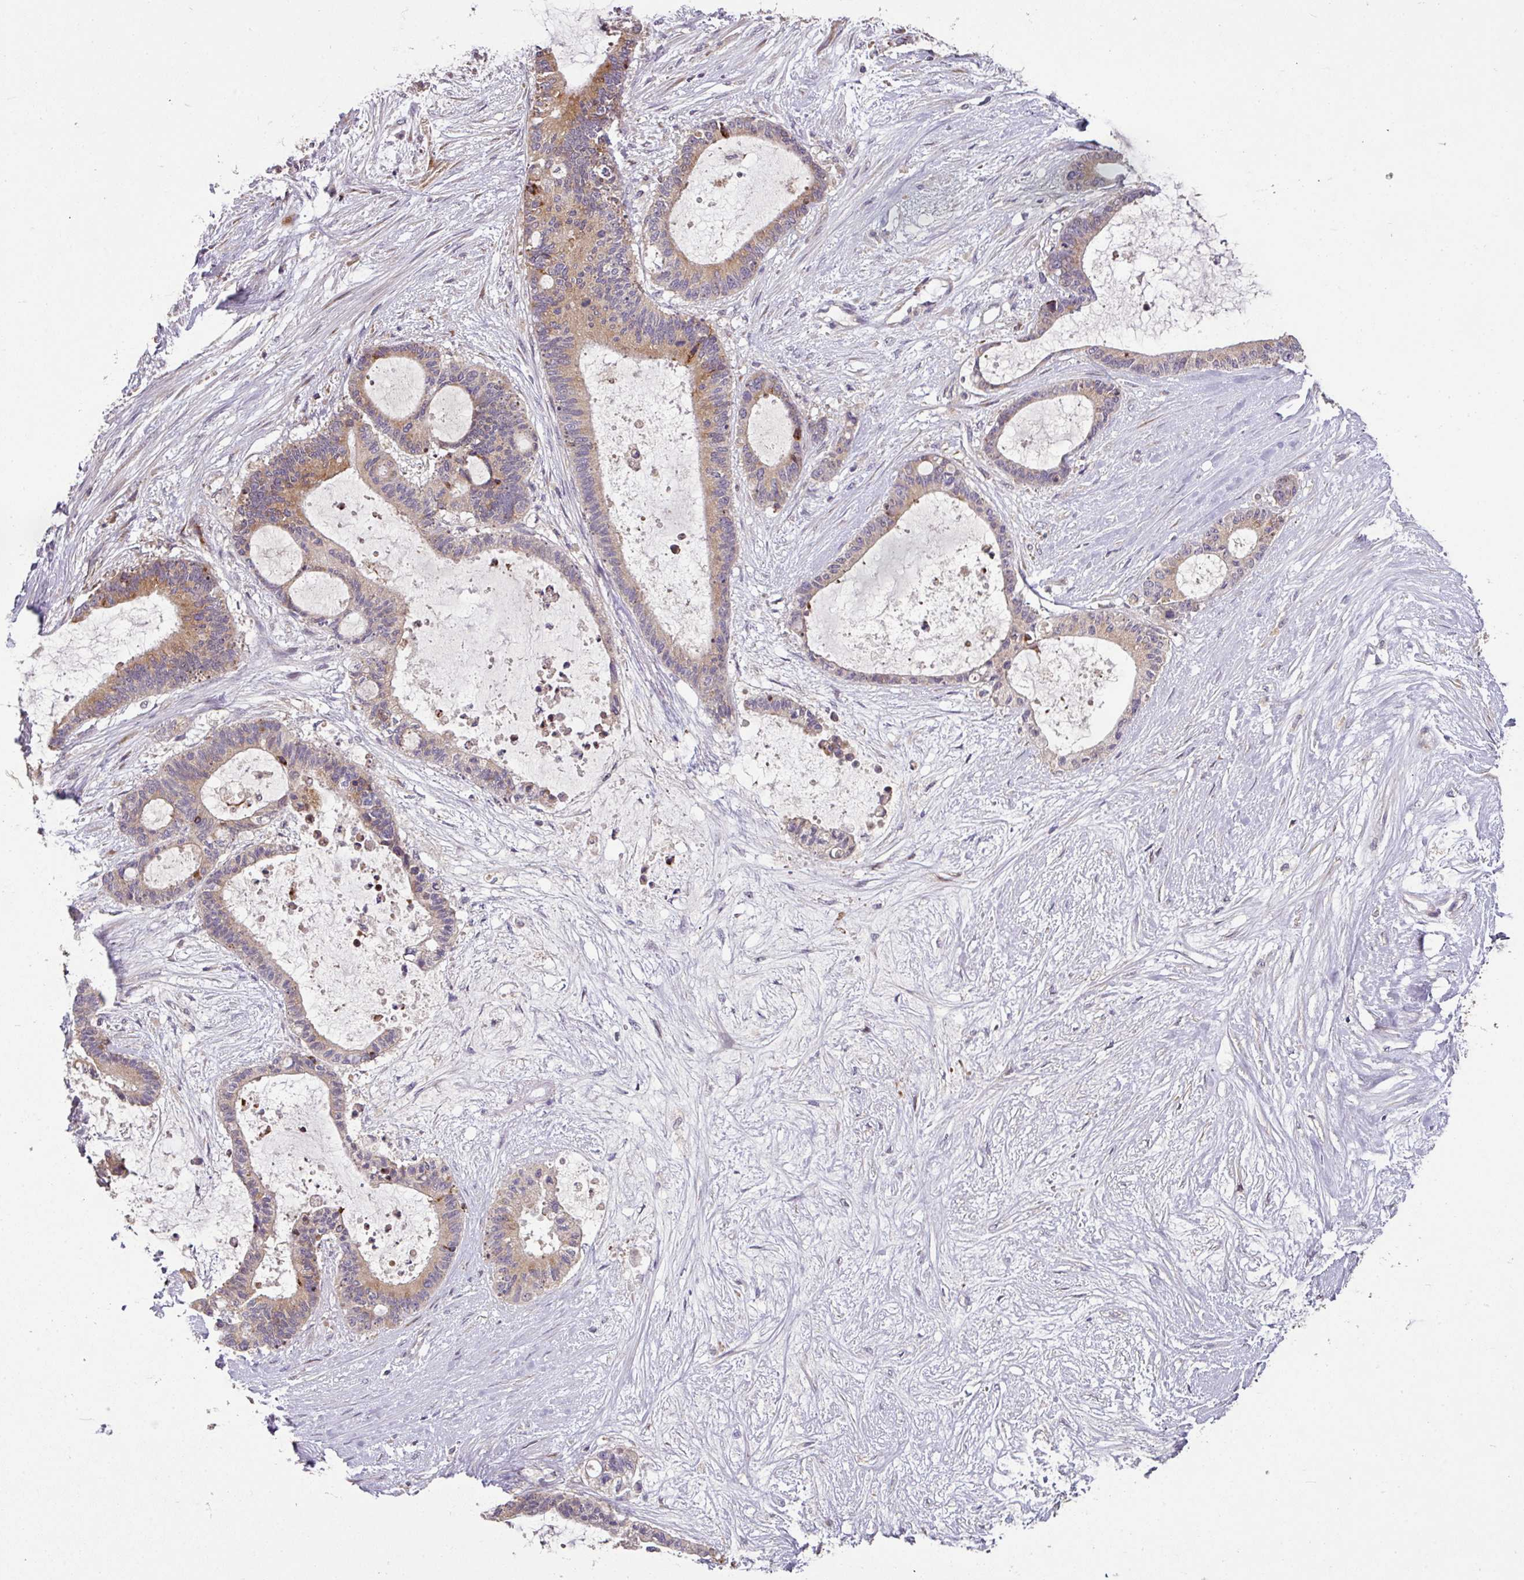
{"staining": {"intensity": "moderate", "quantity": "25%-75%", "location": "cytoplasmic/membranous"}, "tissue": "liver cancer", "cell_type": "Tumor cells", "image_type": "cancer", "snomed": [{"axis": "morphology", "description": "Normal tissue, NOS"}, {"axis": "morphology", "description": "Cholangiocarcinoma"}, {"axis": "topography", "description": "Liver"}, {"axis": "topography", "description": "Peripheral nerve tissue"}], "caption": "A photomicrograph of human cholangiocarcinoma (liver) stained for a protein demonstrates moderate cytoplasmic/membranous brown staining in tumor cells.", "gene": "SPCS3", "patient": {"sex": "female", "age": 73}}